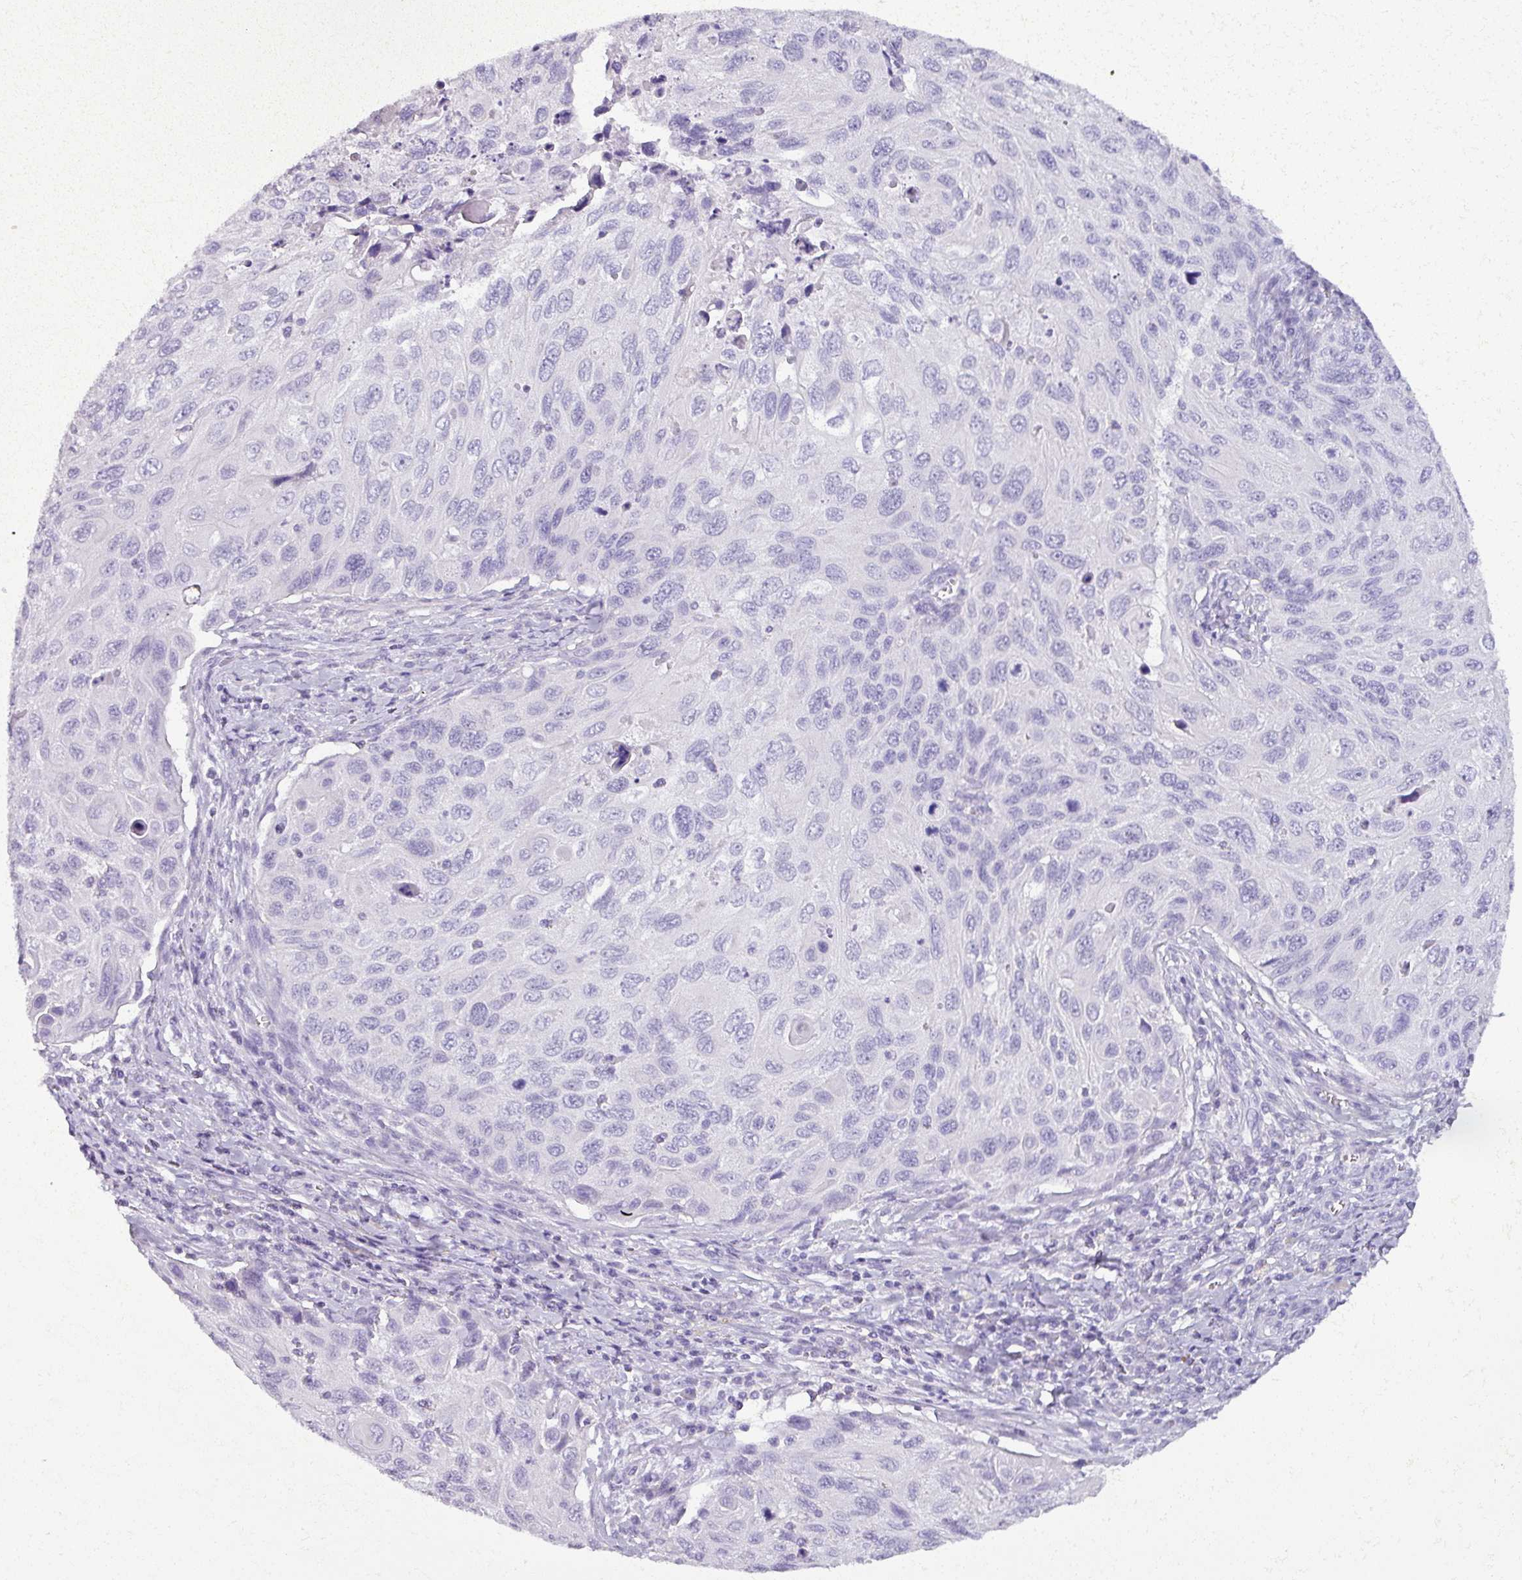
{"staining": {"intensity": "negative", "quantity": "none", "location": "none"}, "tissue": "cervical cancer", "cell_type": "Tumor cells", "image_type": "cancer", "snomed": [{"axis": "morphology", "description": "Squamous cell carcinoma, NOS"}, {"axis": "topography", "description": "Cervix"}], "caption": "Tumor cells show no significant protein positivity in cervical cancer.", "gene": "NAPSA", "patient": {"sex": "female", "age": 70}}